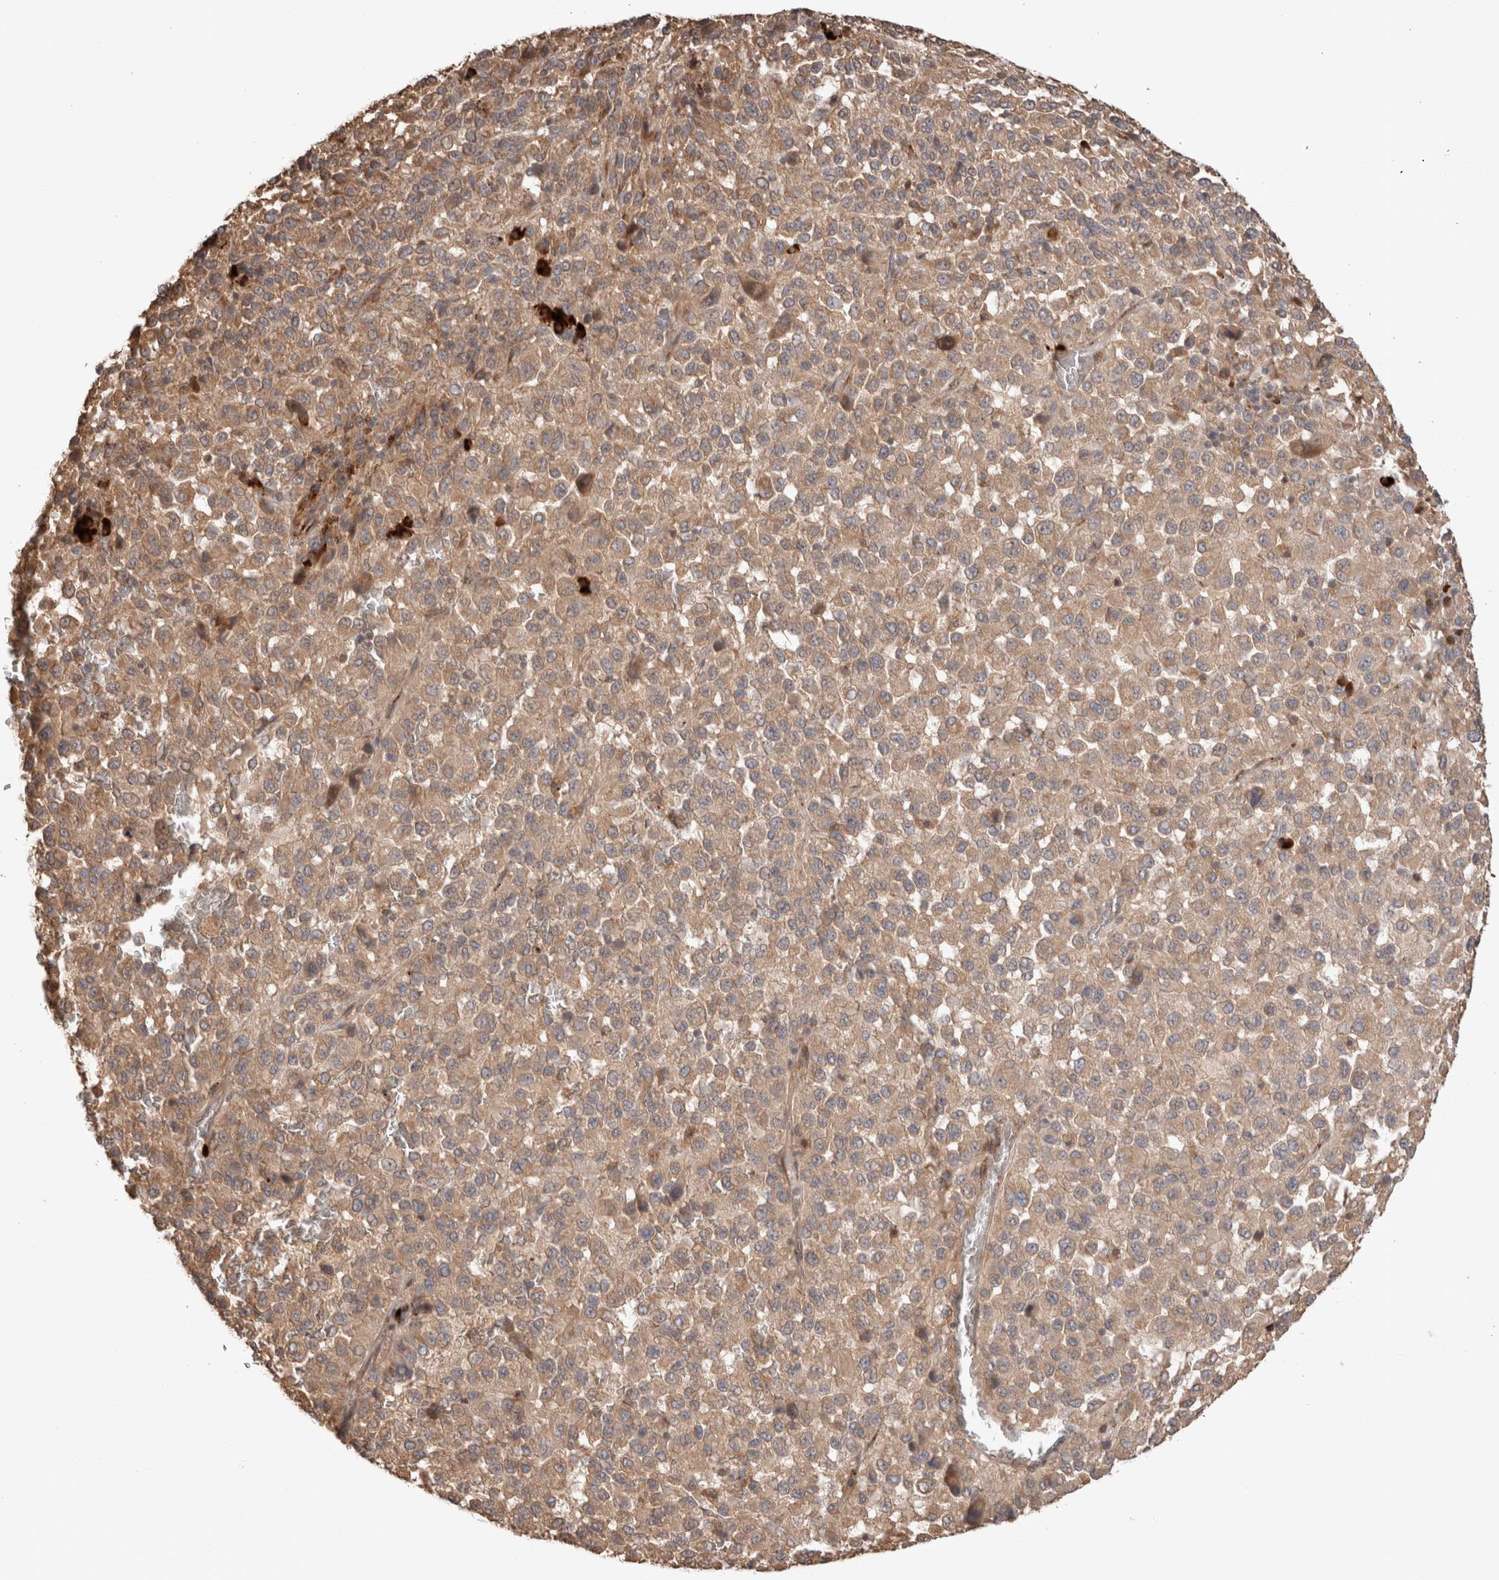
{"staining": {"intensity": "moderate", "quantity": ">75%", "location": "cytoplasmic/membranous"}, "tissue": "melanoma", "cell_type": "Tumor cells", "image_type": "cancer", "snomed": [{"axis": "morphology", "description": "Malignant melanoma, Metastatic site"}, {"axis": "topography", "description": "Lung"}], "caption": "Approximately >75% of tumor cells in human melanoma show moderate cytoplasmic/membranous protein expression as visualized by brown immunohistochemical staining.", "gene": "HROB", "patient": {"sex": "male", "age": 64}}